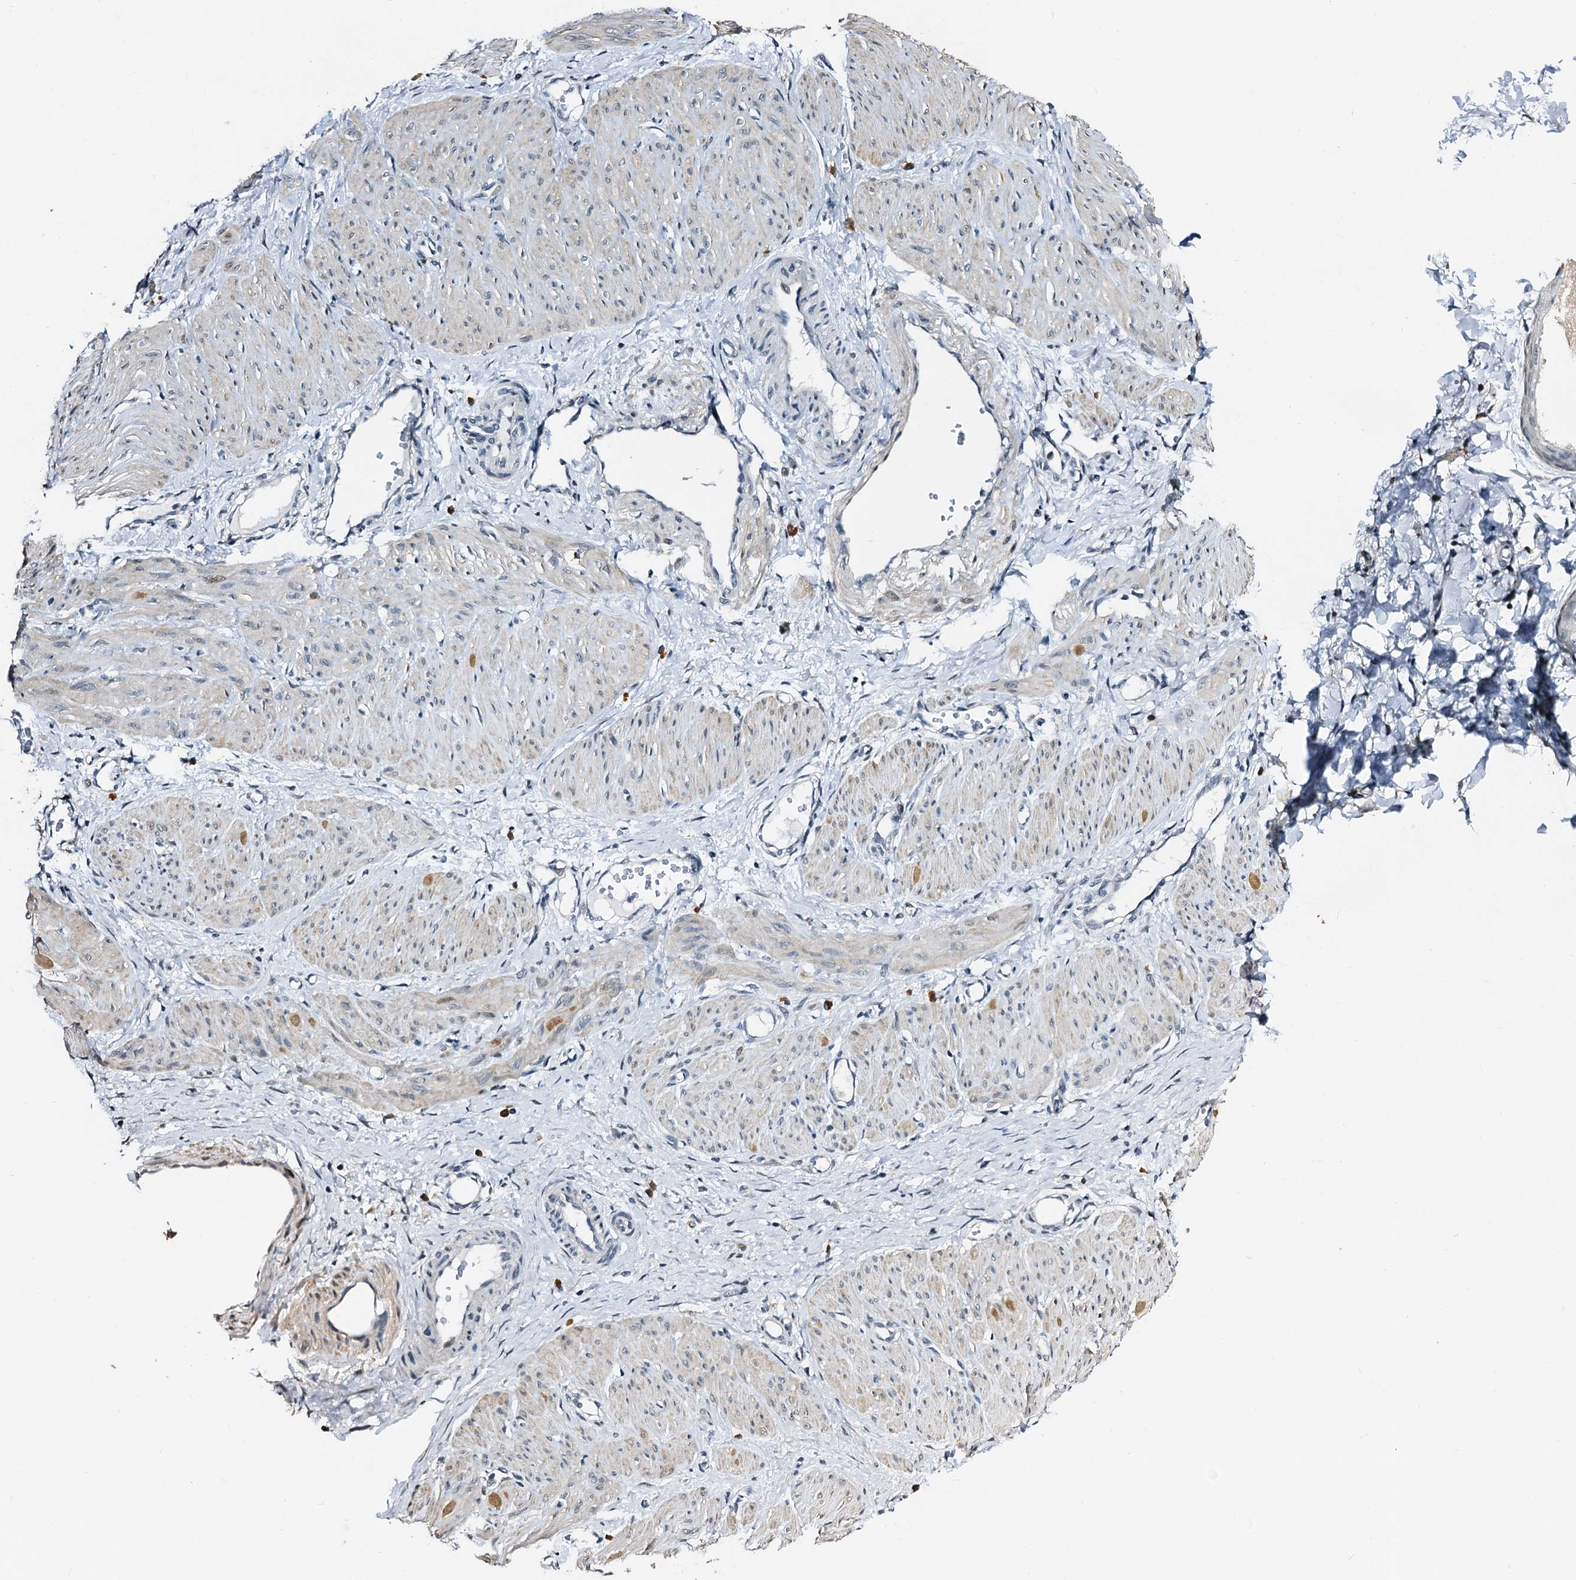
{"staining": {"intensity": "weak", "quantity": "<25%", "location": "cytoplasmic/membranous"}, "tissue": "smooth muscle", "cell_type": "Smooth muscle cells", "image_type": "normal", "snomed": [{"axis": "morphology", "description": "Normal tissue, NOS"}, {"axis": "topography", "description": "Endometrium"}], "caption": "This photomicrograph is of unremarkable smooth muscle stained with immunohistochemistry to label a protein in brown with the nuclei are counter-stained blue. There is no expression in smooth muscle cells.", "gene": "FAM222A", "patient": {"sex": "female", "age": 33}}